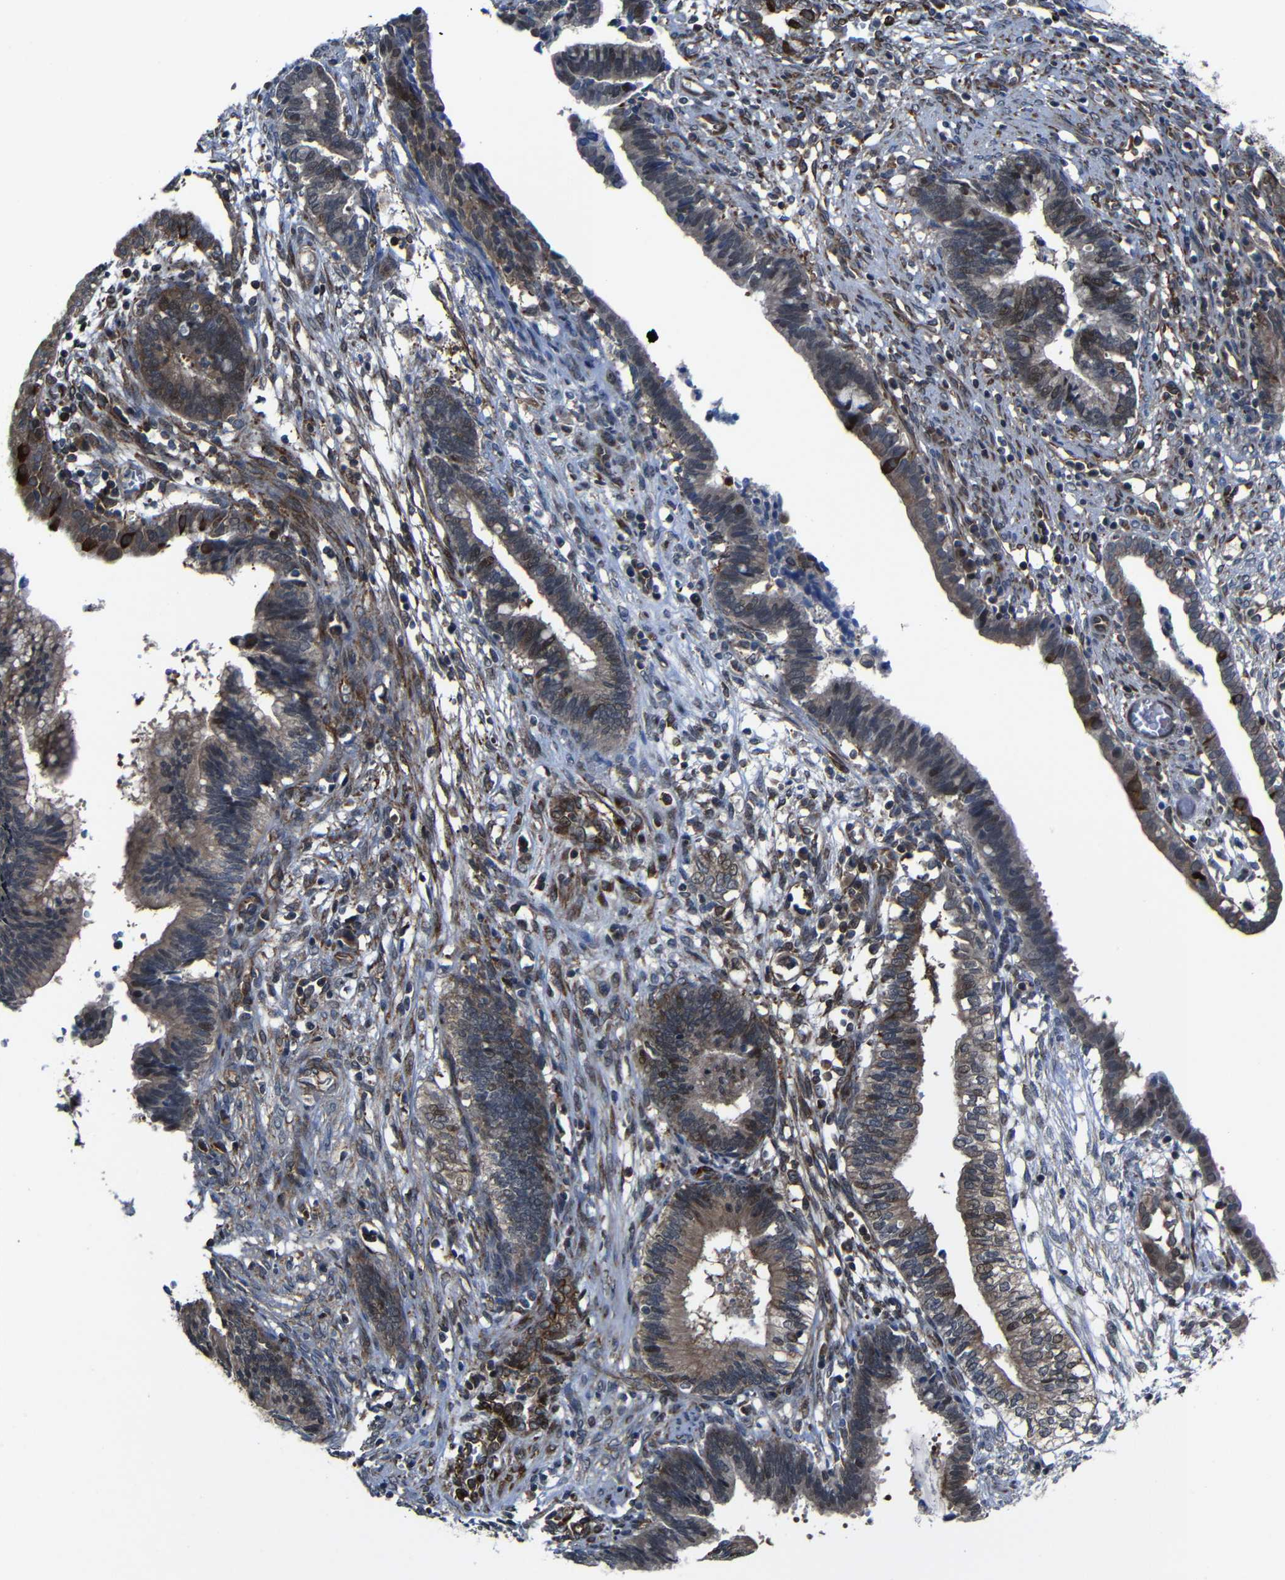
{"staining": {"intensity": "moderate", "quantity": ">75%", "location": "cytoplasmic/membranous"}, "tissue": "cervical cancer", "cell_type": "Tumor cells", "image_type": "cancer", "snomed": [{"axis": "morphology", "description": "Adenocarcinoma, NOS"}, {"axis": "topography", "description": "Cervix"}], "caption": "Human cervical cancer (adenocarcinoma) stained with a brown dye reveals moderate cytoplasmic/membranous positive expression in about >75% of tumor cells.", "gene": "KIAA0513", "patient": {"sex": "female", "age": 44}}